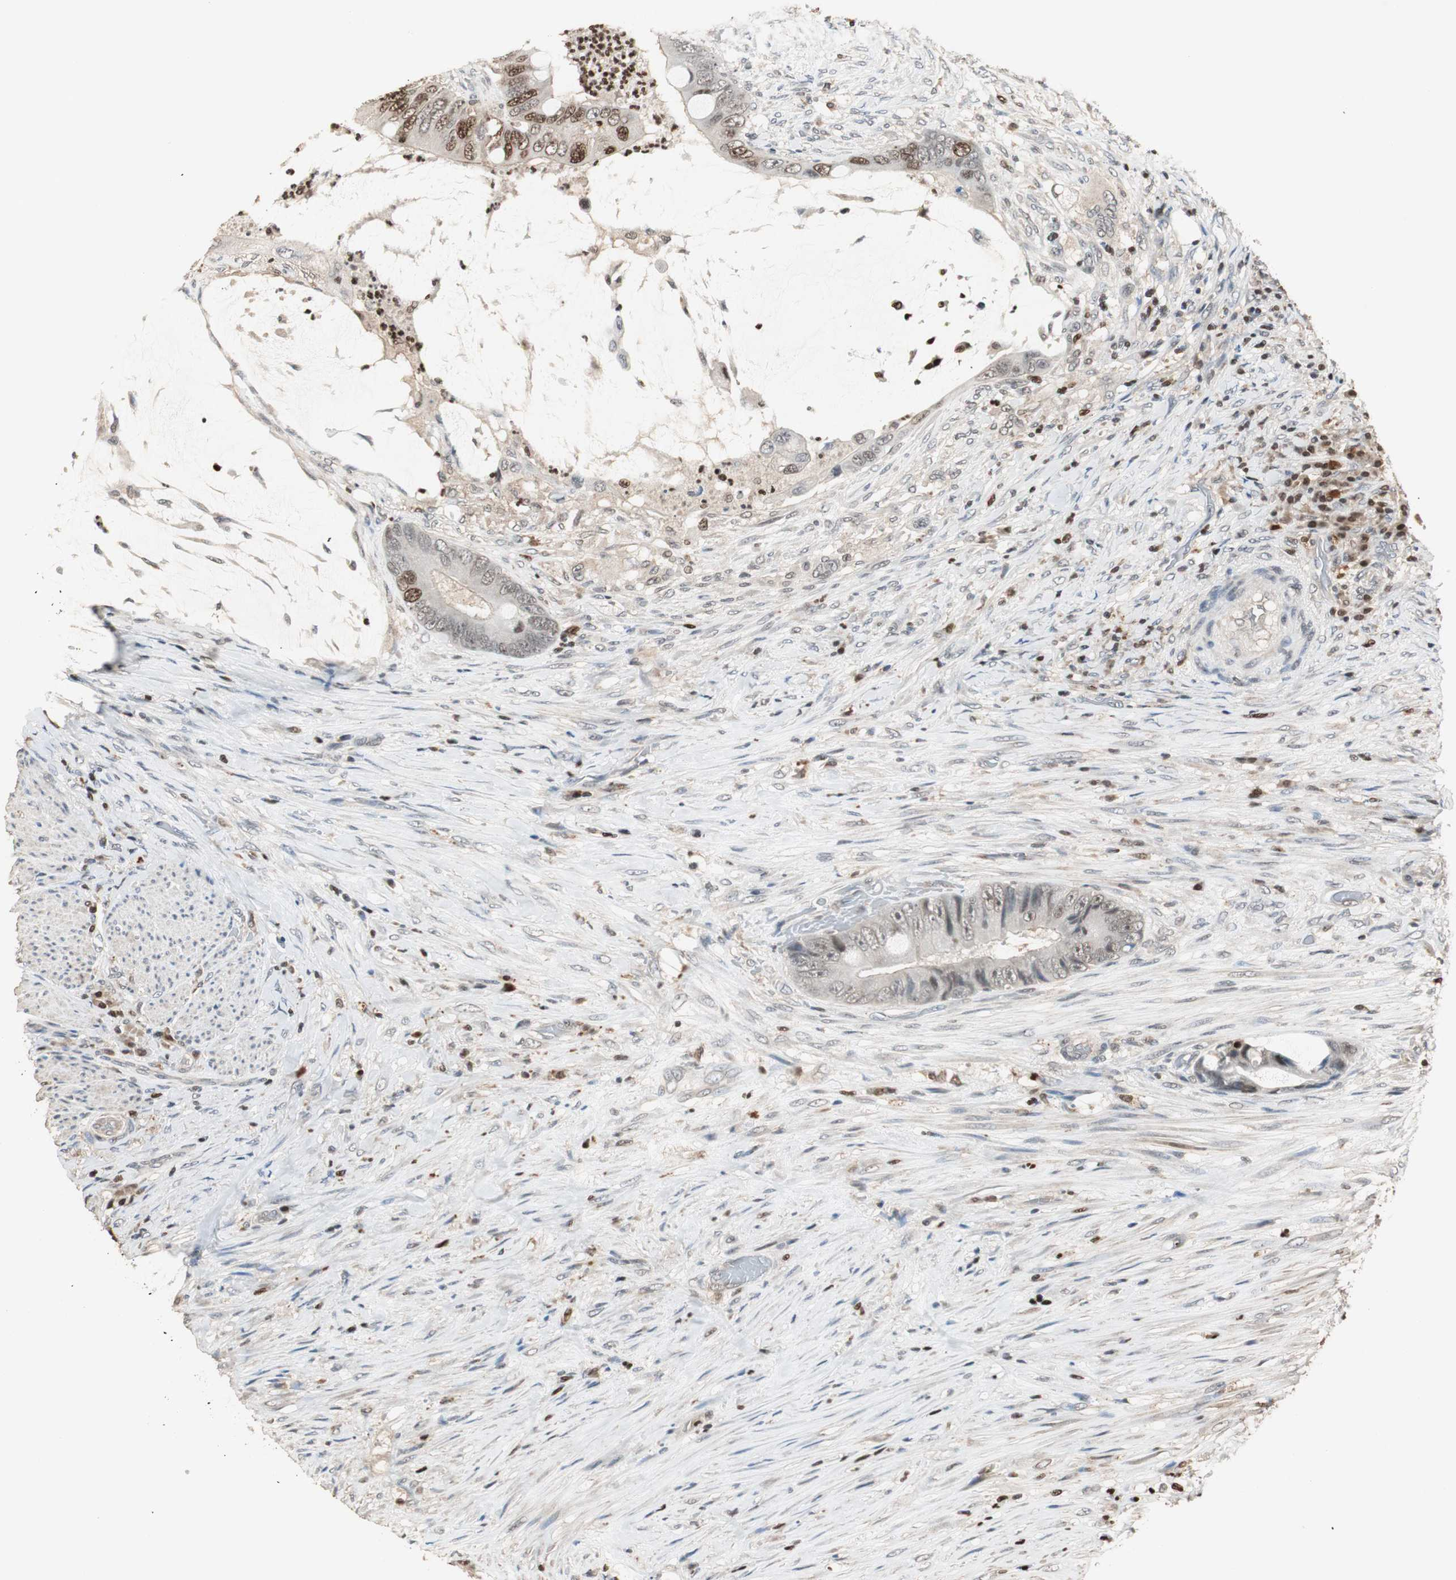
{"staining": {"intensity": "moderate", "quantity": "<25%", "location": "nuclear"}, "tissue": "colorectal cancer", "cell_type": "Tumor cells", "image_type": "cancer", "snomed": [{"axis": "morphology", "description": "Adenocarcinoma, NOS"}, {"axis": "topography", "description": "Rectum"}], "caption": "Colorectal cancer (adenocarcinoma) tissue demonstrates moderate nuclear staining in approximately <25% of tumor cells", "gene": "FEN1", "patient": {"sex": "female", "age": 77}}